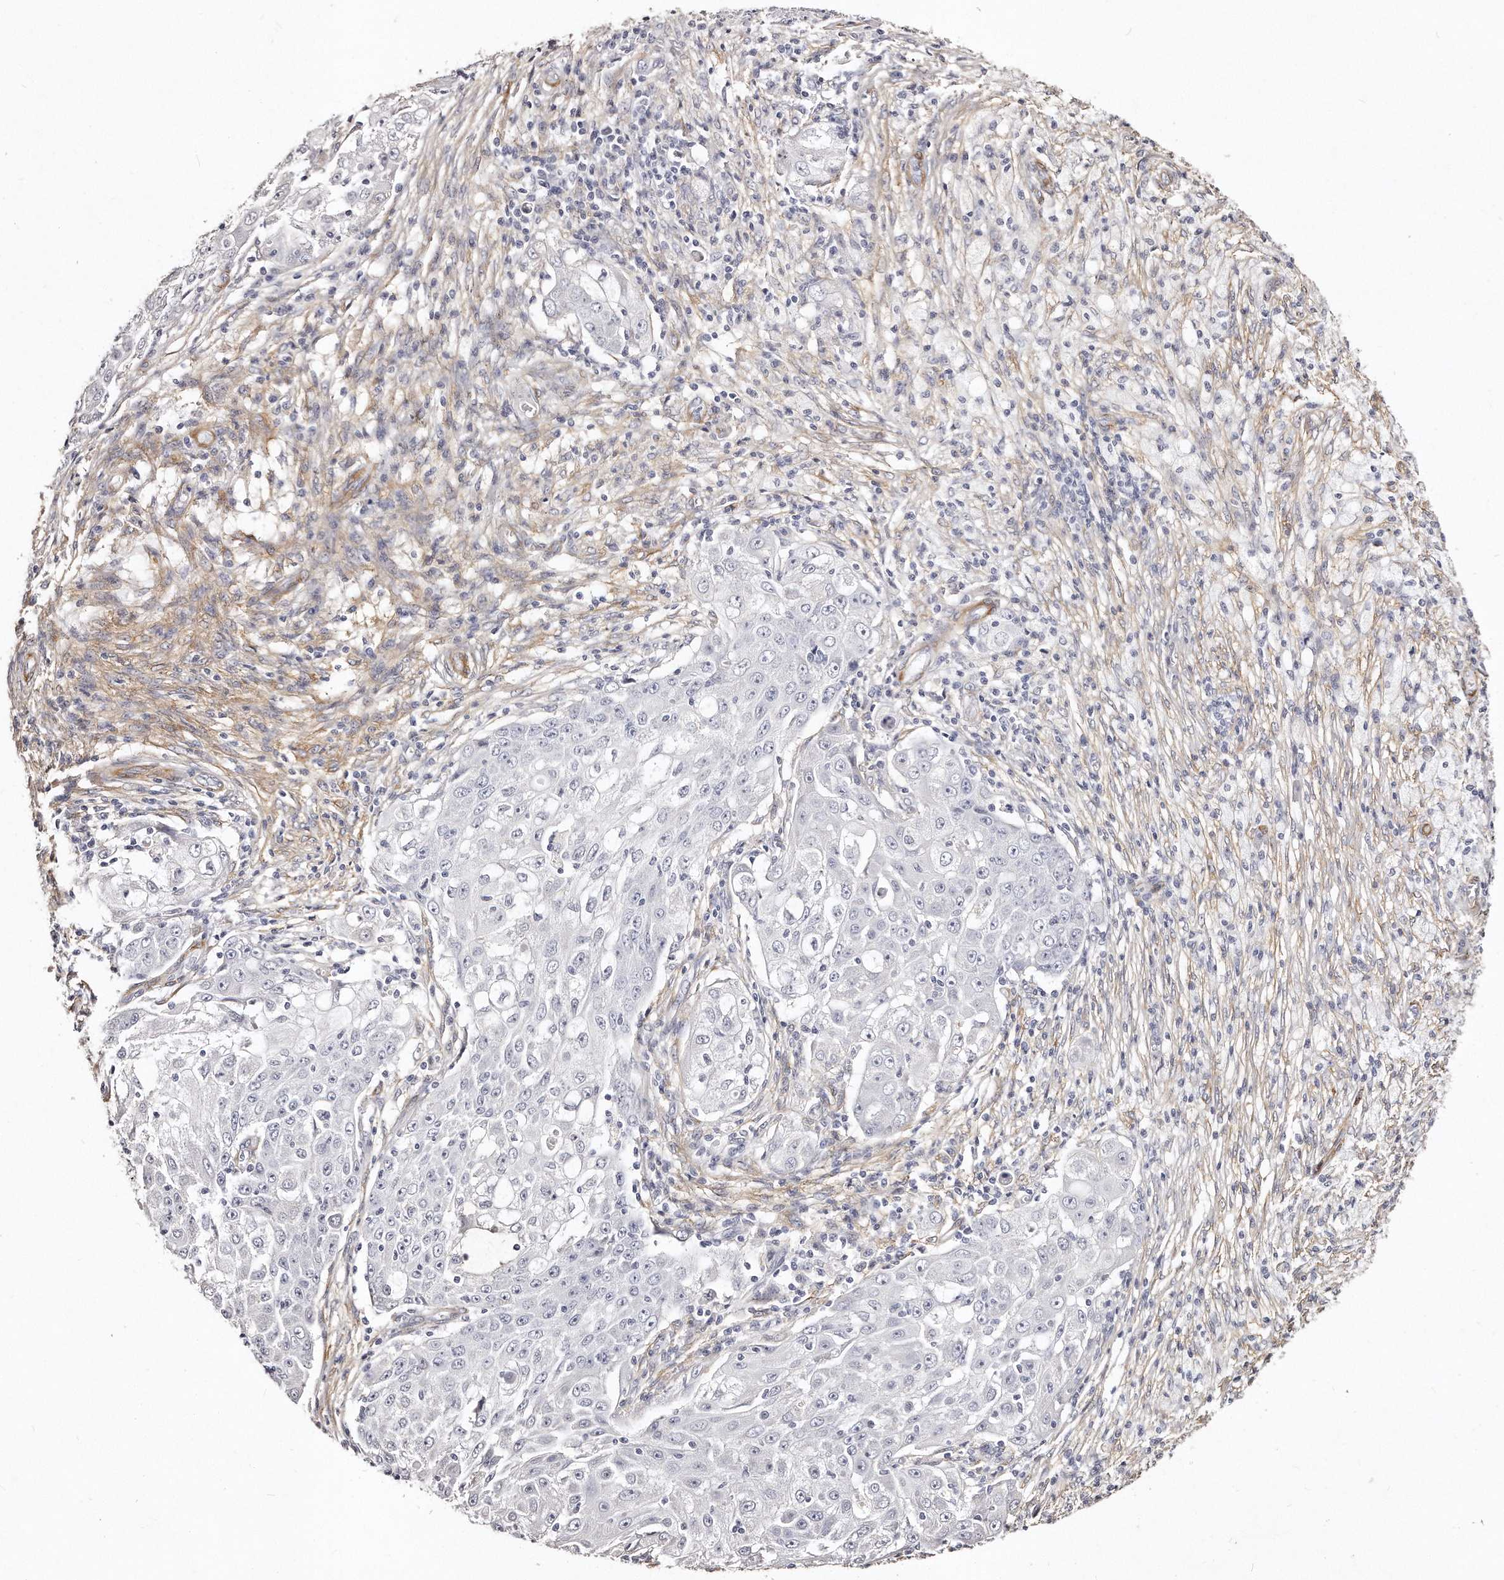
{"staining": {"intensity": "negative", "quantity": "none", "location": "none"}, "tissue": "ovarian cancer", "cell_type": "Tumor cells", "image_type": "cancer", "snomed": [{"axis": "morphology", "description": "Carcinoma, endometroid"}, {"axis": "topography", "description": "Ovary"}], "caption": "Tumor cells are negative for protein expression in human ovarian cancer.", "gene": "LMOD1", "patient": {"sex": "female", "age": 42}}